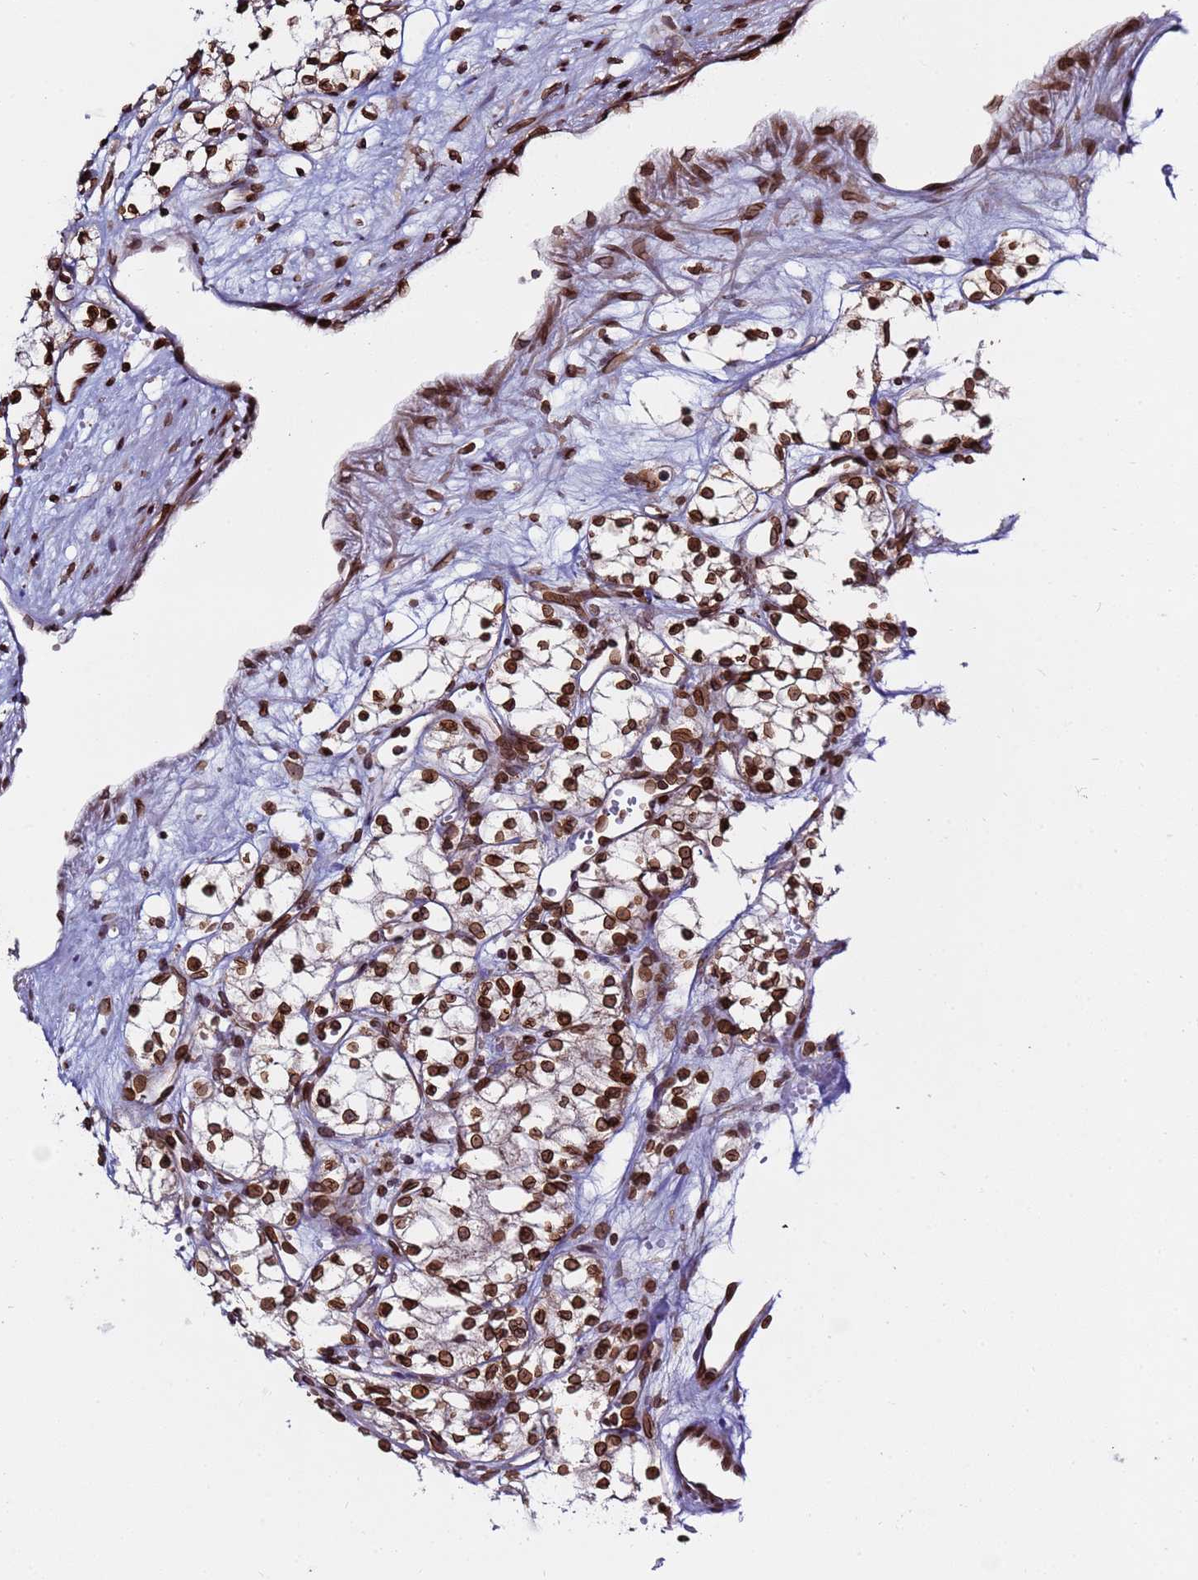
{"staining": {"intensity": "strong", "quantity": ">75%", "location": "nuclear"}, "tissue": "renal cancer", "cell_type": "Tumor cells", "image_type": "cancer", "snomed": [{"axis": "morphology", "description": "Adenocarcinoma, NOS"}, {"axis": "topography", "description": "Kidney"}], "caption": "Tumor cells reveal high levels of strong nuclear expression in about >75% of cells in human adenocarcinoma (renal). (Brightfield microscopy of DAB IHC at high magnification).", "gene": "TOR1AIP1", "patient": {"sex": "male", "age": 59}}